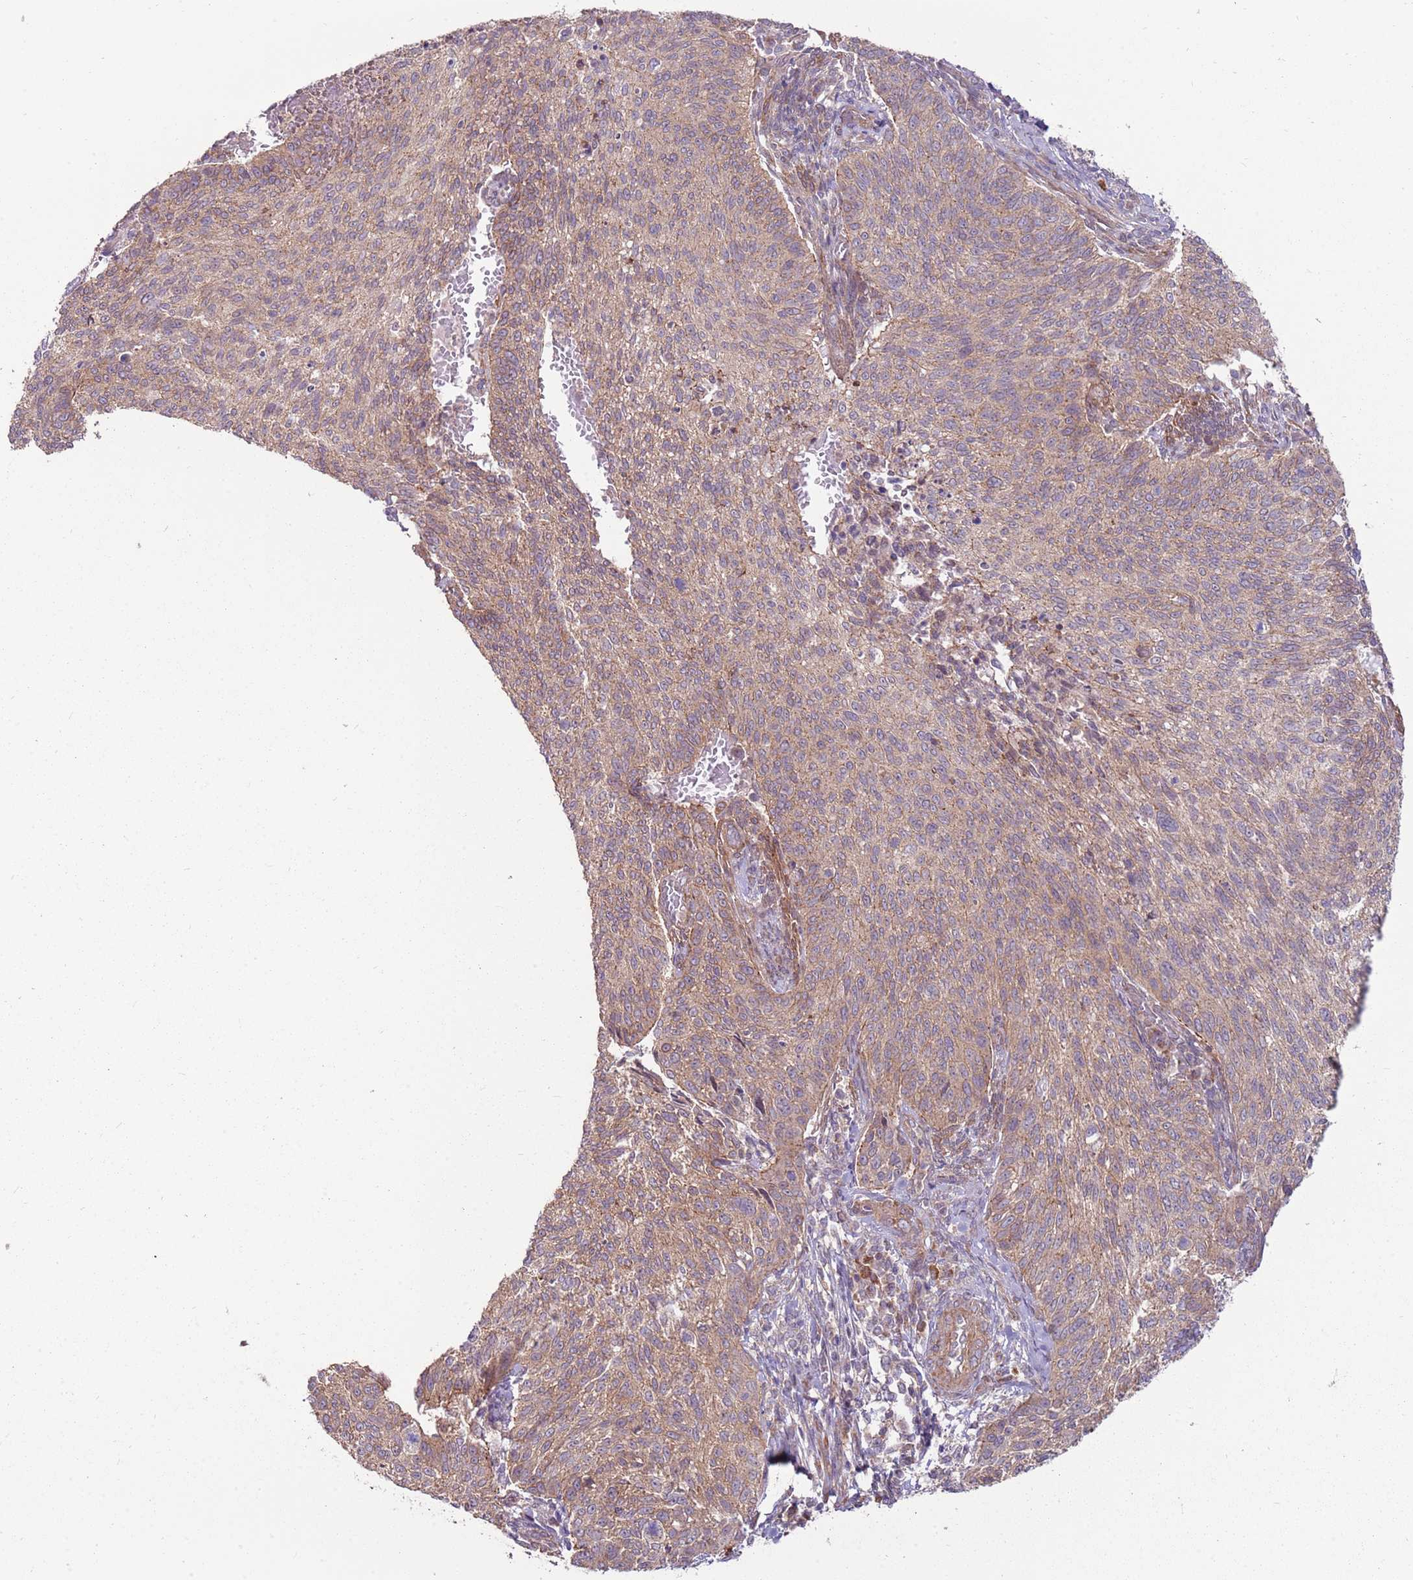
{"staining": {"intensity": "moderate", "quantity": ">75%", "location": "cytoplasmic/membranous"}, "tissue": "cervical cancer", "cell_type": "Tumor cells", "image_type": "cancer", "snomed": [{"axis": "morphology", "description": "Squamous cell carcinoma, NOS"}, {"axis": "topography", "description": "Cervix"}], "caption": "Protein analysis of cervical squamous cell carcinoma tissue displays moderate cytoplasmic/membranous positivity in about >75% of tumor cells. (Stains: DAB (3,3'-diaminobenzidine) in brown, nuclei in blue, Microscopy: brightfield microscopy at high magnification).", "gene": "SPATA31D1", "patient": {"sex": "female", "age": 70}}